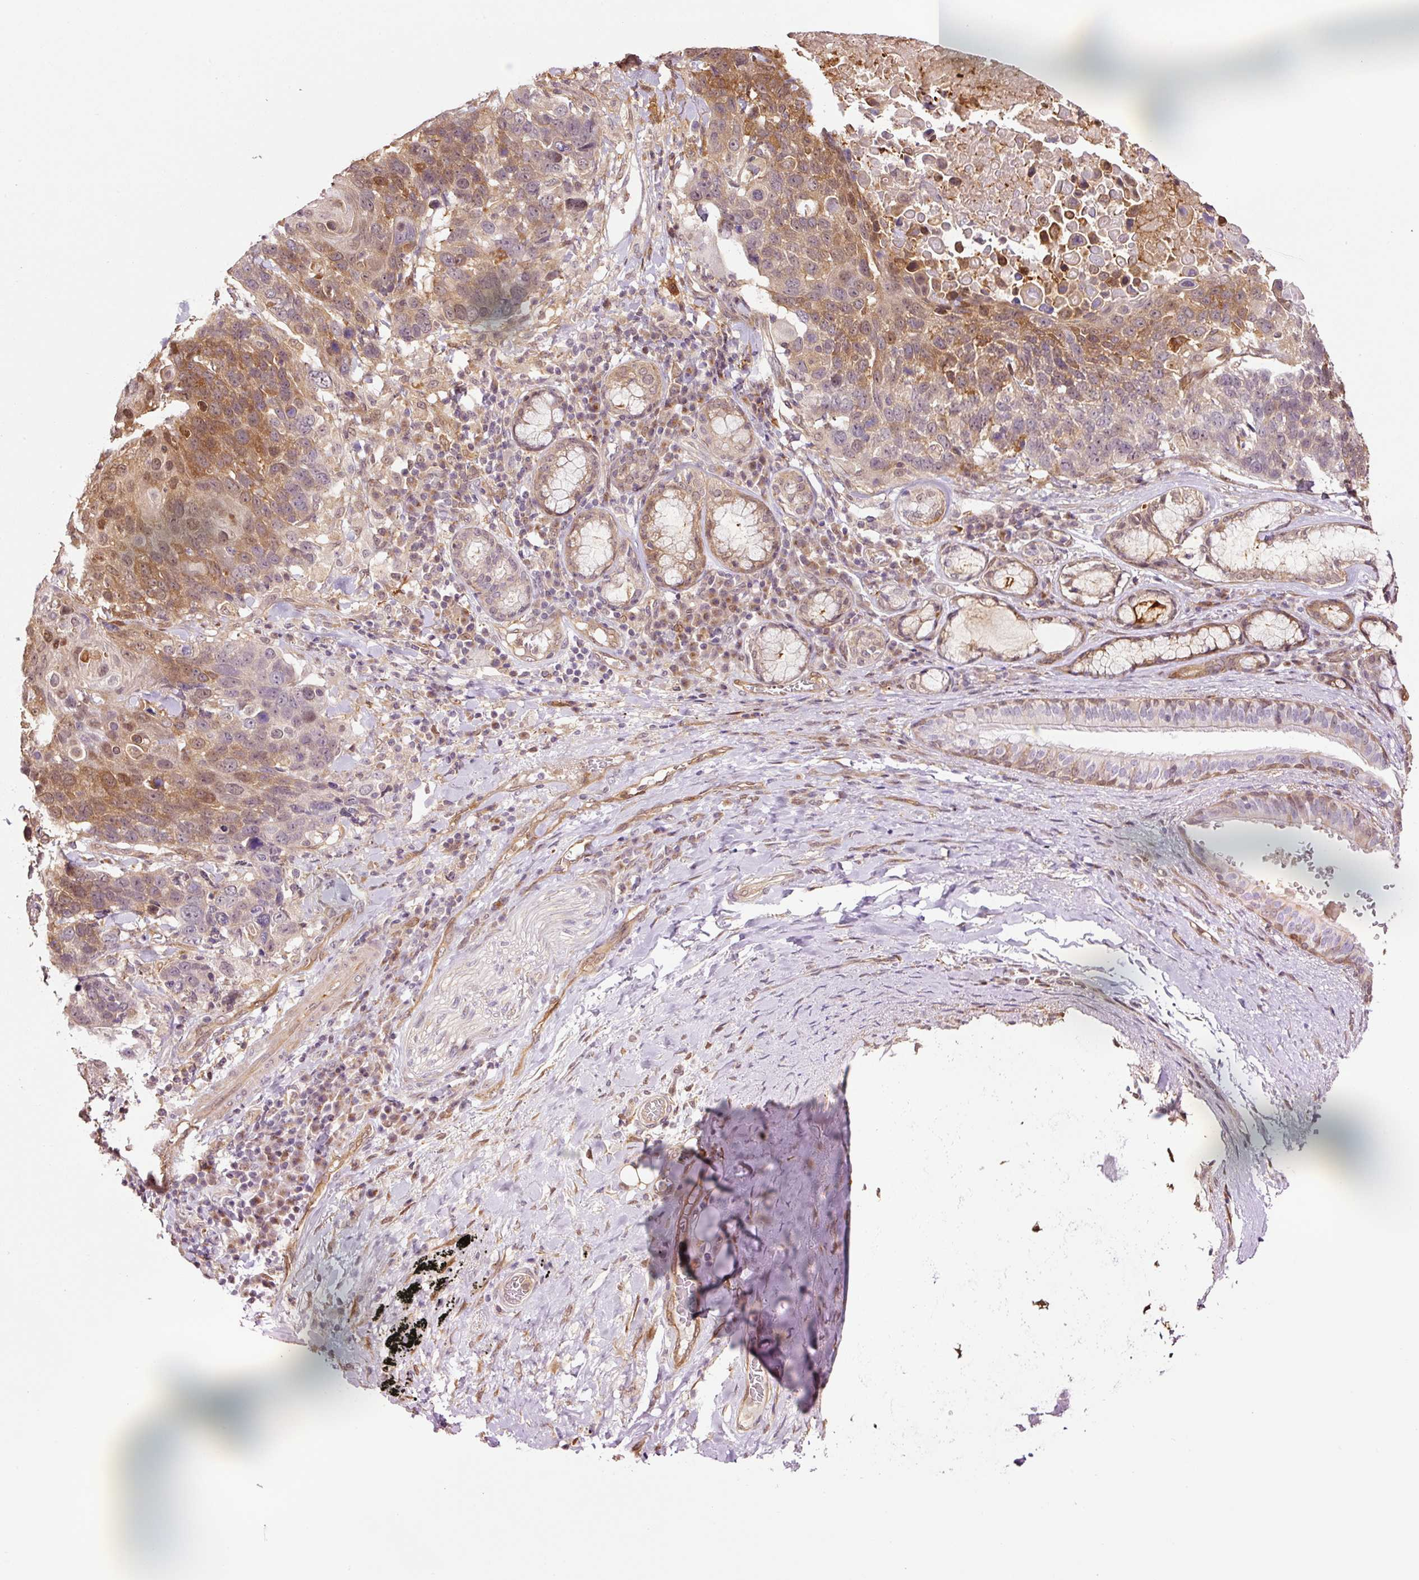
{"staining": {"intensity": "moderate", "quantity": ">75%", "location": "cytoplasmic/membranous,nuclear"}, "tissue": "lung cancer", "cell_type": "Tumor cells", "image_type": "cancer", "snomed": [{"axis": "morphology", "description": "Squamous cell carcinoma, NOS"}, {"axis": "topography", "description": "Lung"}], "caption": "IHC (DAB (3,3'-diaminobenzidine)) staining of human lung cancer reveals moderate cytoplasmic/membranous and nuclear protein staining in about >75% of tumor cells.", "gene": "FBXL14", "patient": {"sex": "male", "age": 66}}